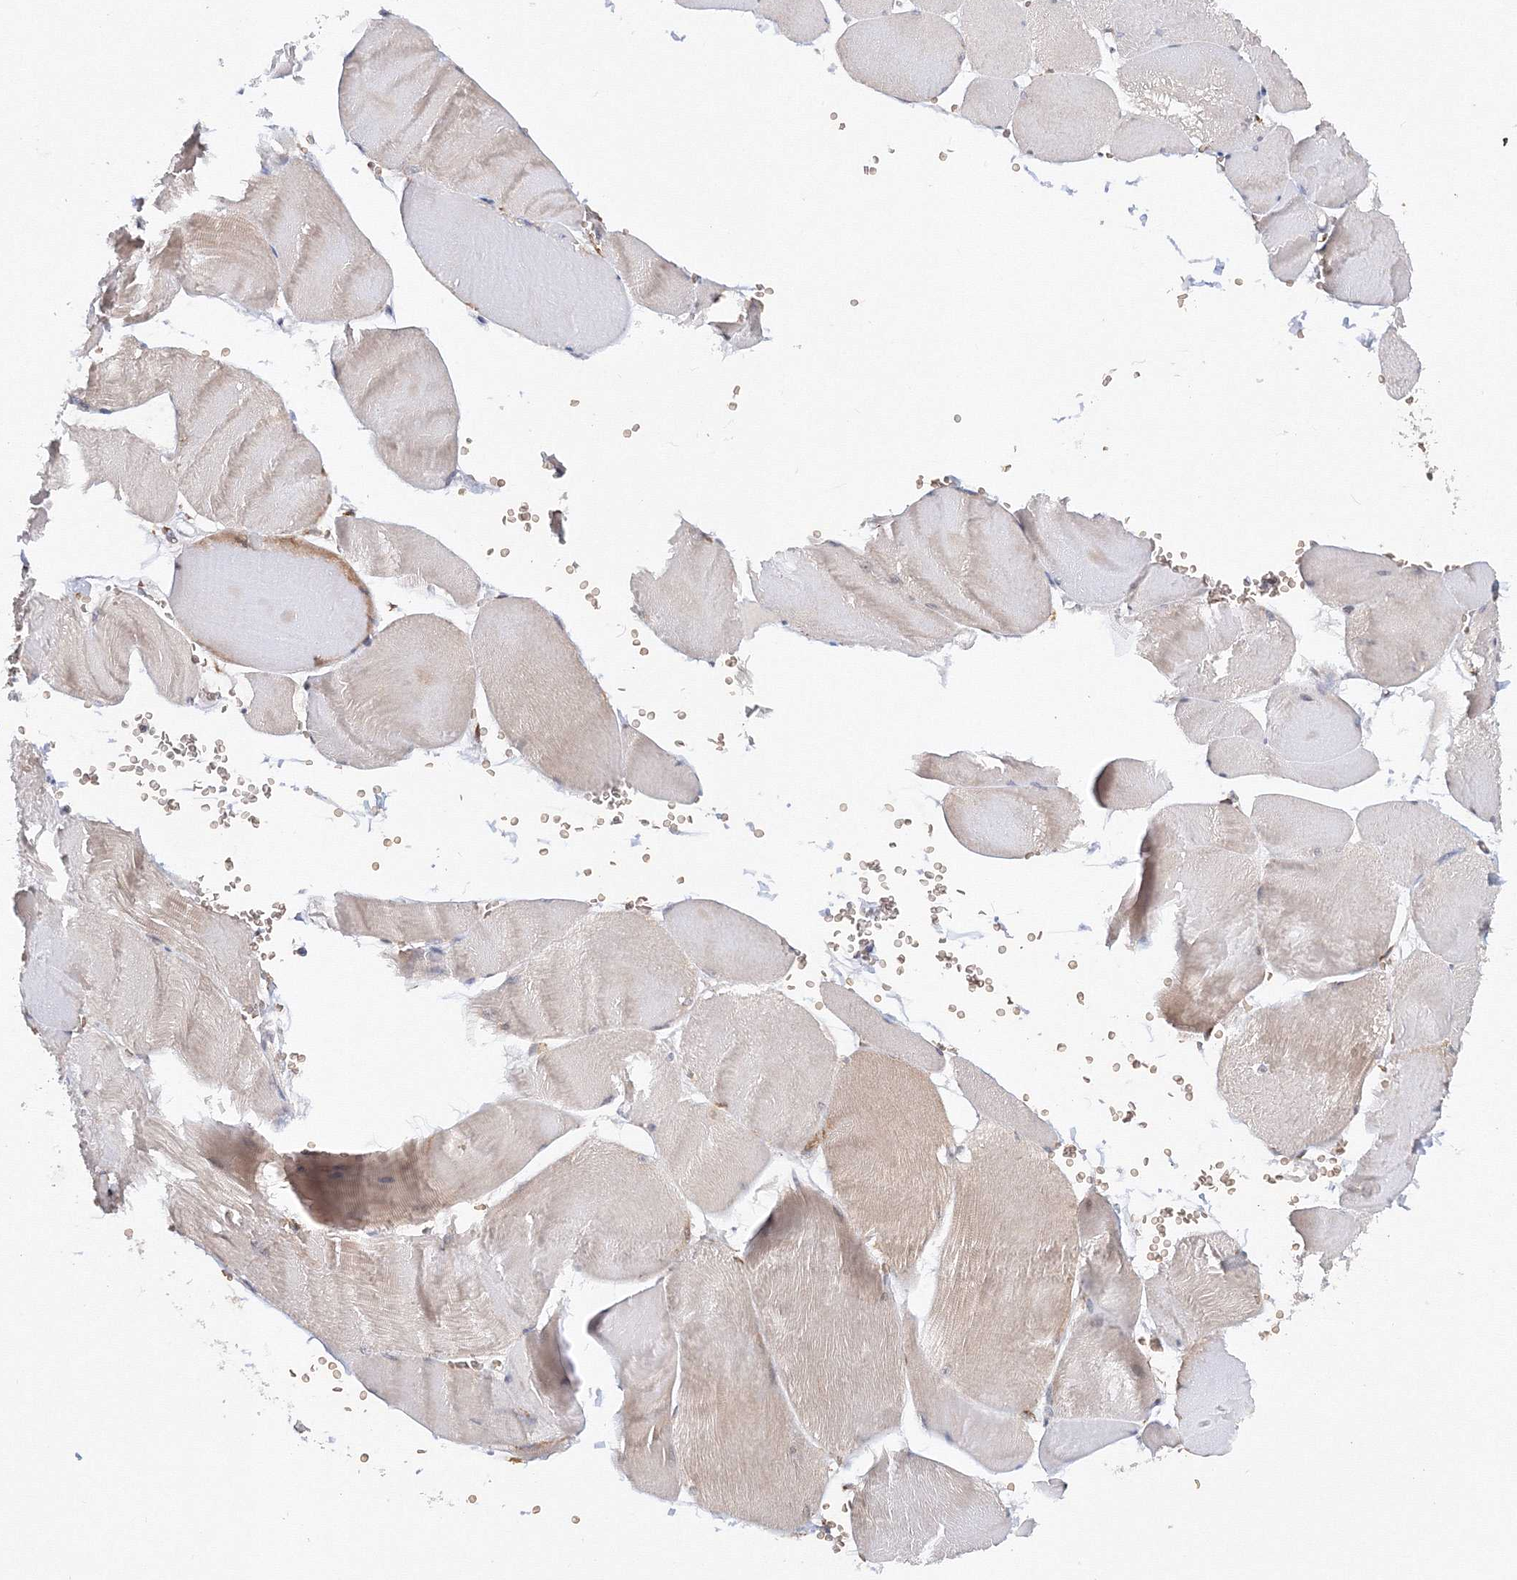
{"staining": {"intensity": "weak", "quantity": "25%-75%", "location": "cytoplasmic/membranous"}, "tissue": "skeletal muscle", "cell_type": "Myocytes", "image_type": "normal", "snomed": [{"axis": "morphology", "description": "Normal tissue, NOS"}, {"axis": "morphology", "description": "Basal cell carcinoma"}, {"axis": "topography", "description": "Skeletal muscle"}], "caption": "An immunohistochemistry micrograph of benign tissue is shown. Protein staining in brown shows weak cytoplasmic/membranous positivity in skeletal muscle within myocytes.", "gene": "DIS3L2", "patient": {"sex": "female", "age": 64}}